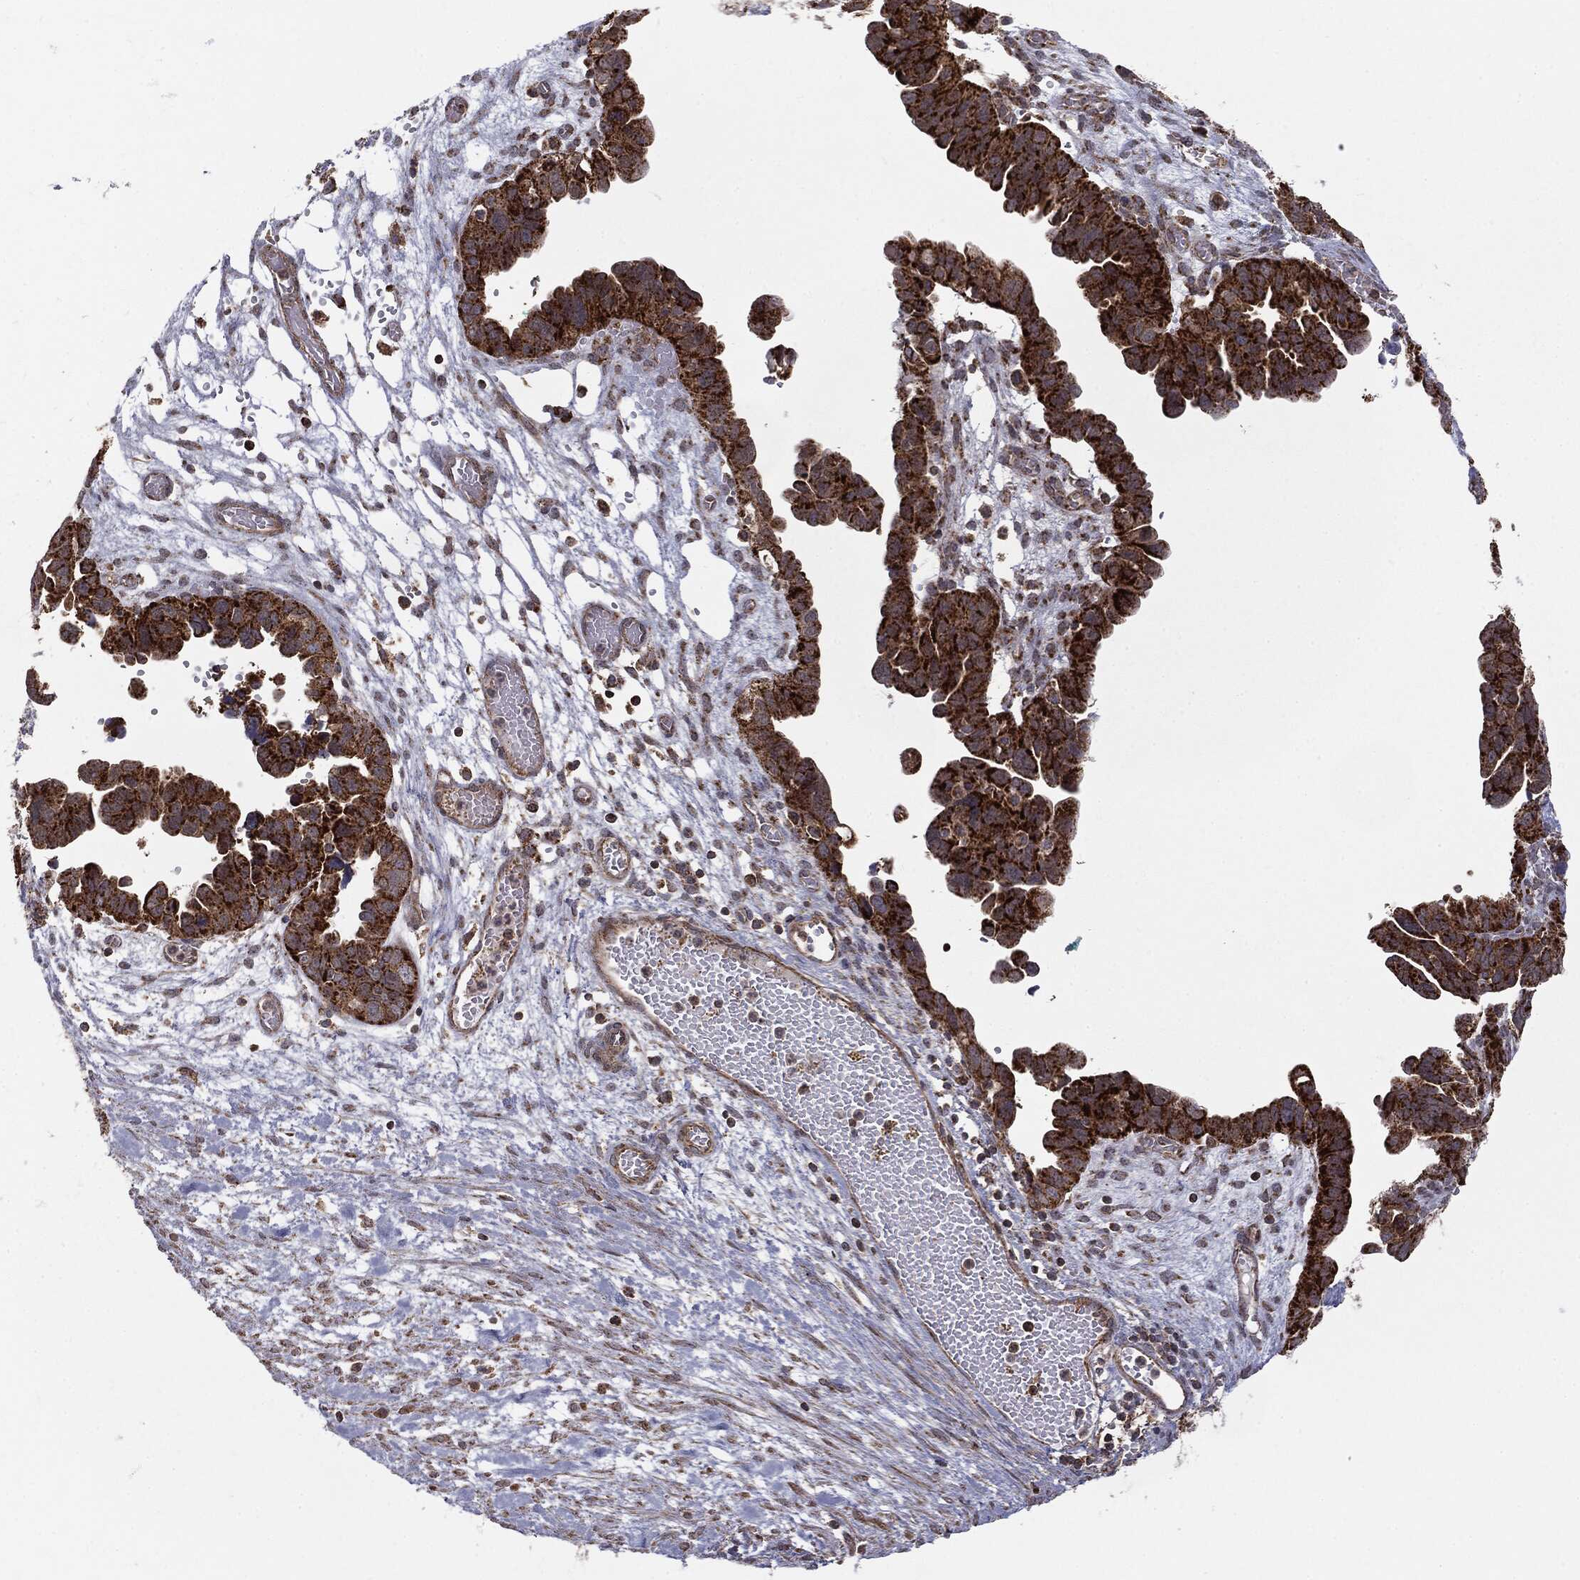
{"staining": {"intensity": "strong", "quantity": ">75%", "location": "cytoplasmic/membranous"}, "tissue": "ovarian cancer", "cell_type": "Tumor cells", "image_type": "cancer", "snomed": [{"axis": "morphology", "description": "Cystadenocarcinoma, serous, NOS"}, {"axis": "topography", "description": "Ovary"}], "caption": "Protein expression analysis of ovarian serous cystadenocarcinoma displays strong cytoplasmic/membranous expression in approximately >75% of tumor cells. (Stains: DAB (3,3'-diaminobenzidine) in brown, nuclei in blue, Microscopy: brightfield microscopy at high magnification).", "gene": "MTOR", "patient": {"sex": "female", "age": 64}}